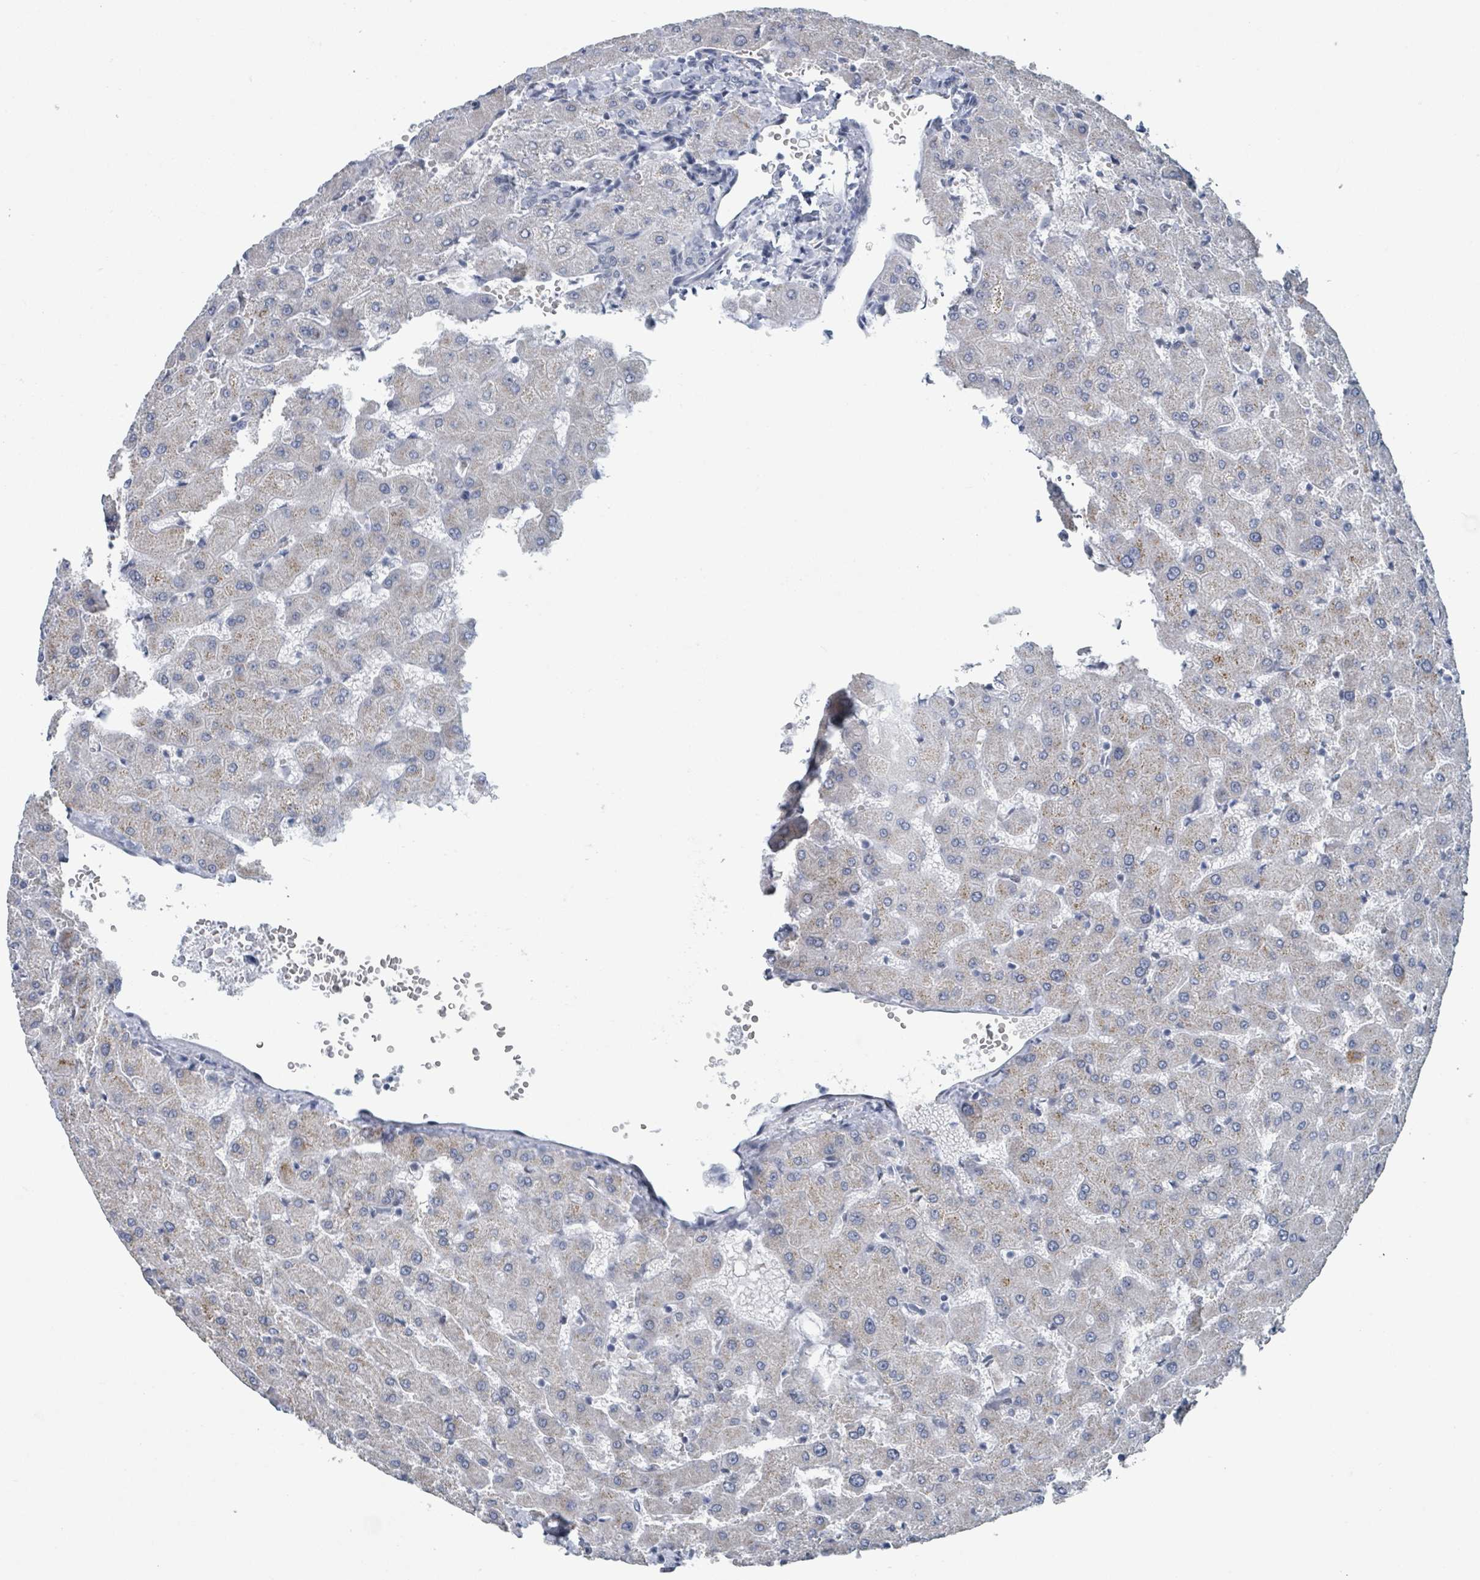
{"staining": {"intensity": "negative", "quantity": "none", "location": "none"}, "tissue": "liver", "cell_type": "Cholangiocytes", "image_type": "normal", "snomed": [{"axis": "morphology", "description": "Normal tissue, NOS"}, {"axis": "topography", "description": "Liver"}], "caption": "Immunohistochemistry (IHC) of benign human liver exhibits no positivity in cholangiocytes.", "gene": "EHMT2", "patient": {"sex": "female", "age": 63}}